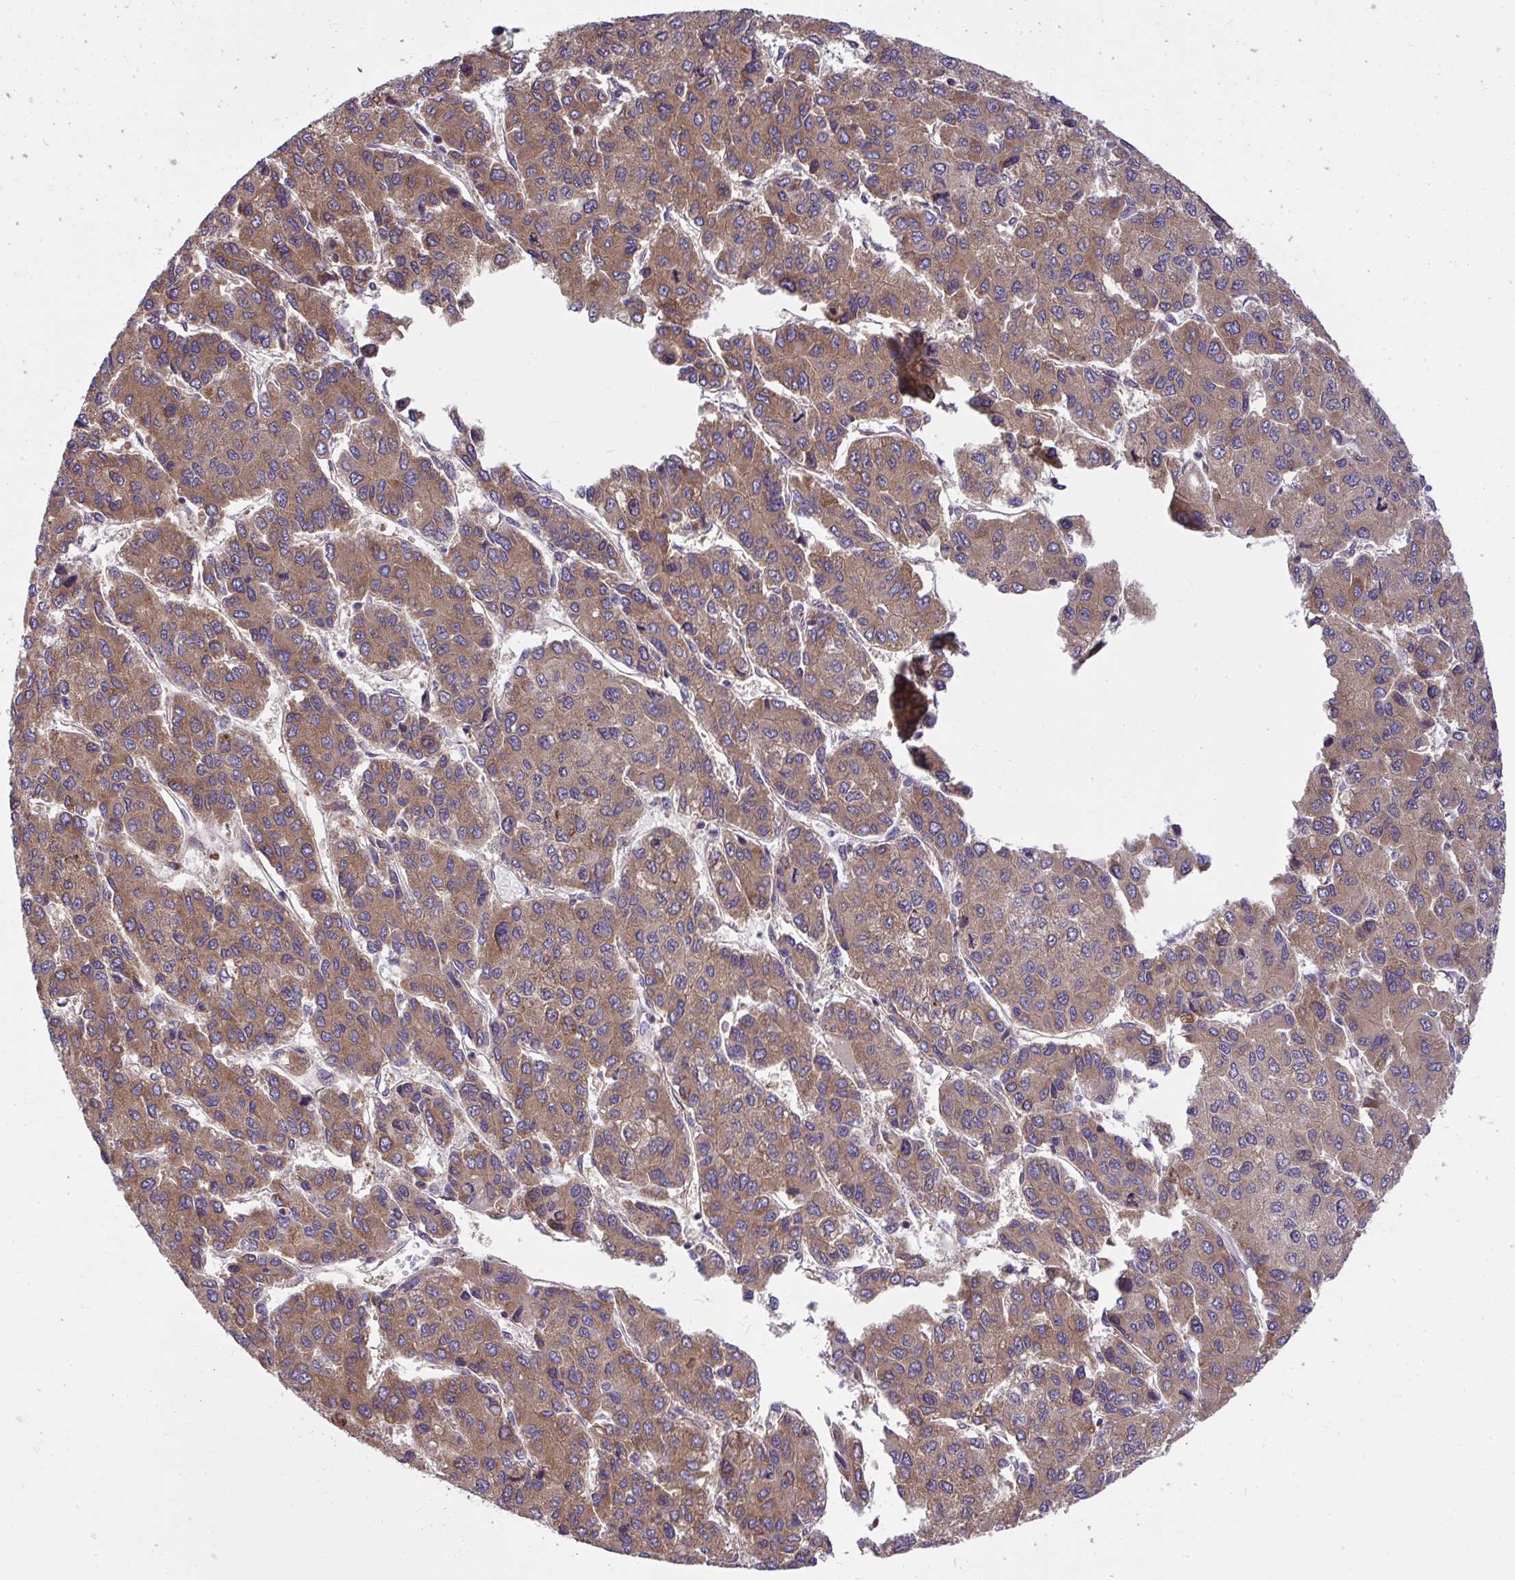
{"staining": {"intensity": "moderate", "quantity": ">75%", "location": "cytoplasmic/membranous"}, "tissue": "liver cancer", "cell_type": "Tumor cells", "image_type": "cancer", "snomed": [{"axis": "morphology", "description": "Carcinoma, Hepatocellular, NOS"}, {"axis": "topography", "description": "Liver"}], "caption": "Human liver cancer stained for a protein (brown) demonstrates moderate cytoplasmic/membranous positive staining in approximately >75% of tumor cells.", "gene": "NMNAT3", "patient": {"sex": "female", "age": 66}}